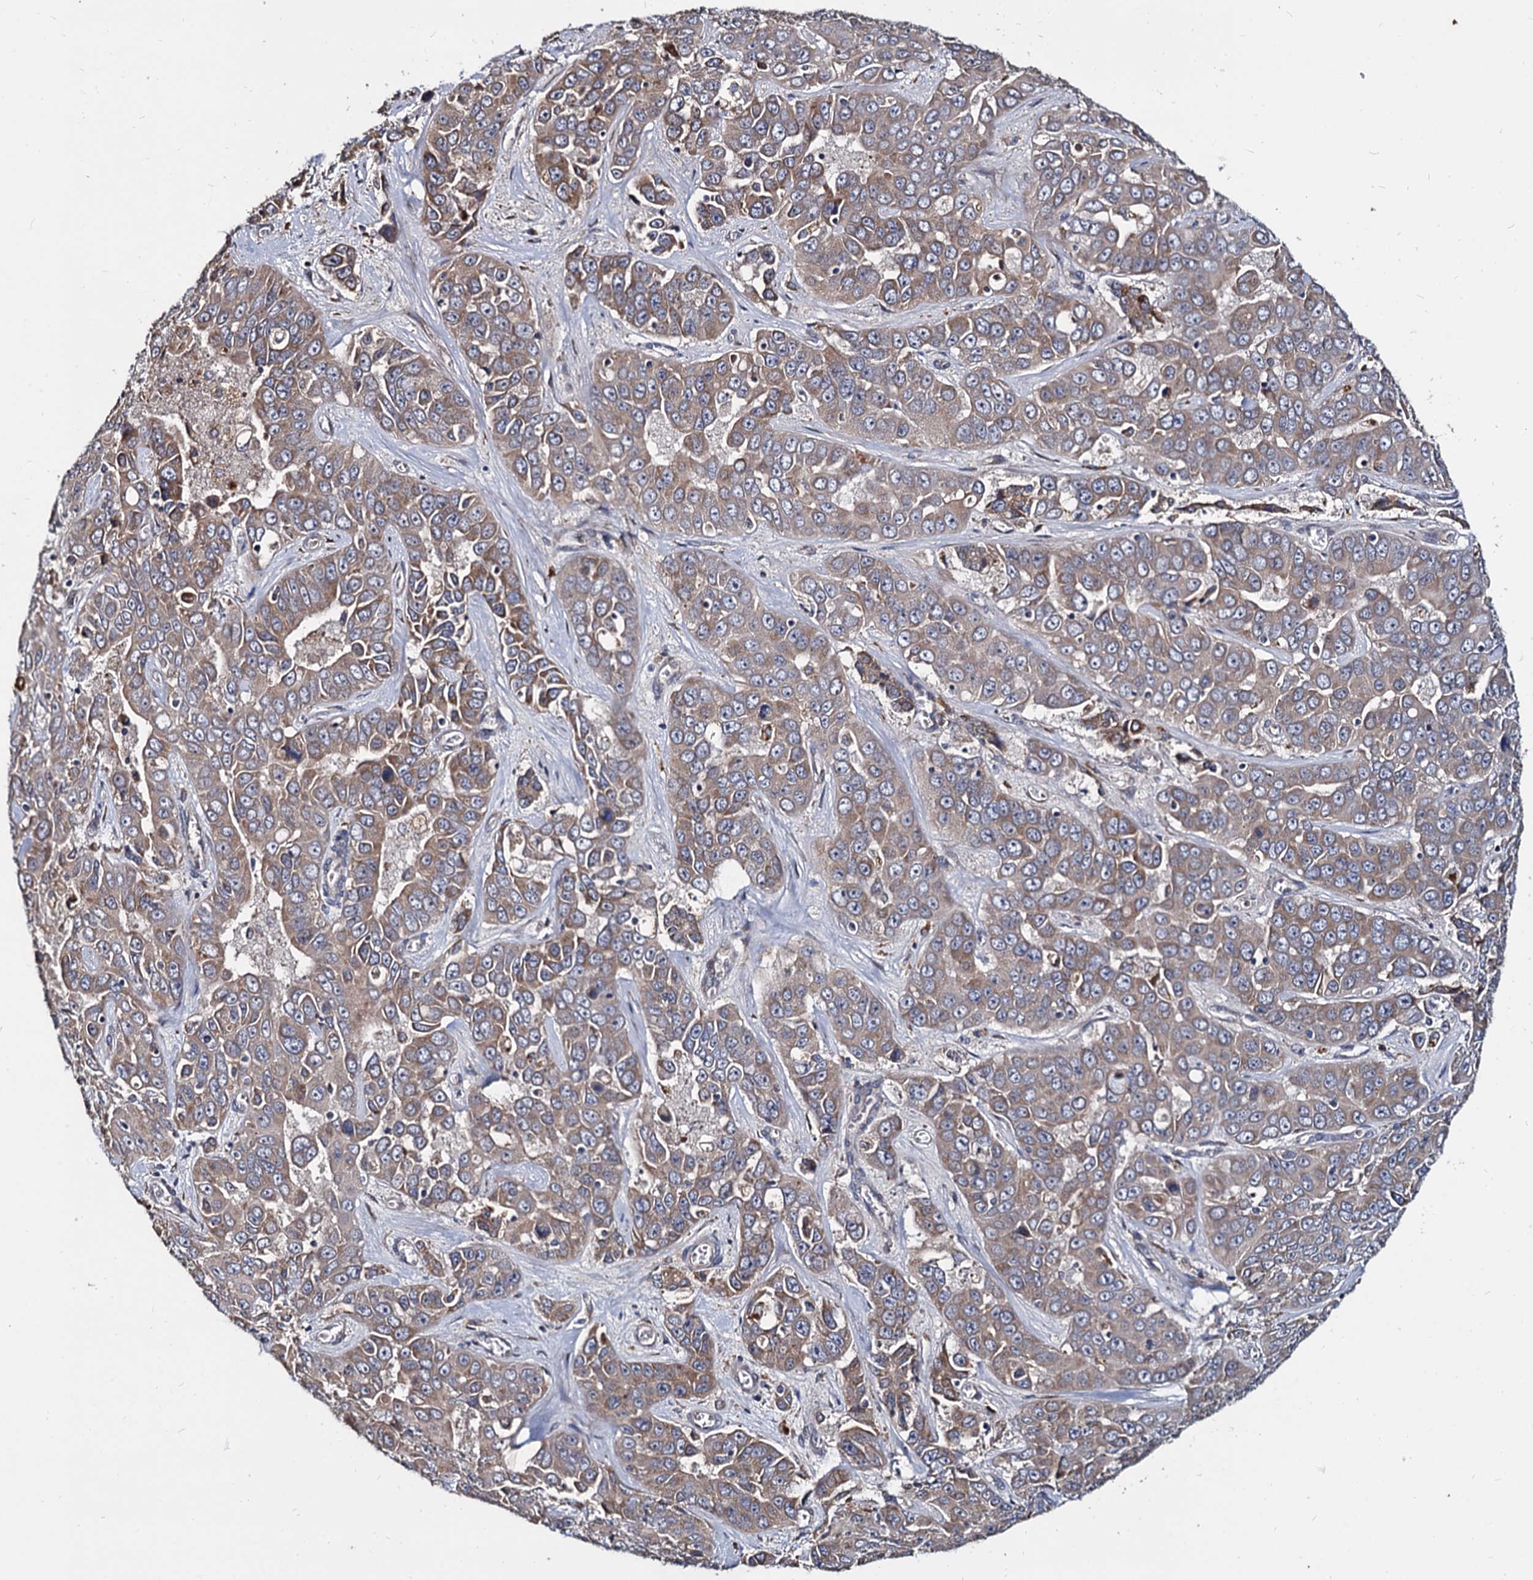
{"staining": {"intensity": "weak", "quantity": ">75%", "location": "cytoplasmic/membranous"}, "tissue": "liver cancer", "cell_type": "Tumor cells", "image_type": "cancer", "snomed": [{"axis": "morphology", "description": "Cholangiocarcinoma"}, {"axis": "topography", "description": "Liver"}], "caption": "Cholangiocarcinoma (liver) was stained to show a protein in brown. There is low levels of weak cytoplasmic/membranous expression in about >75% of tumor cells.", "gene": "WWC3", "patient": {"sex": "female", "age": 52}}